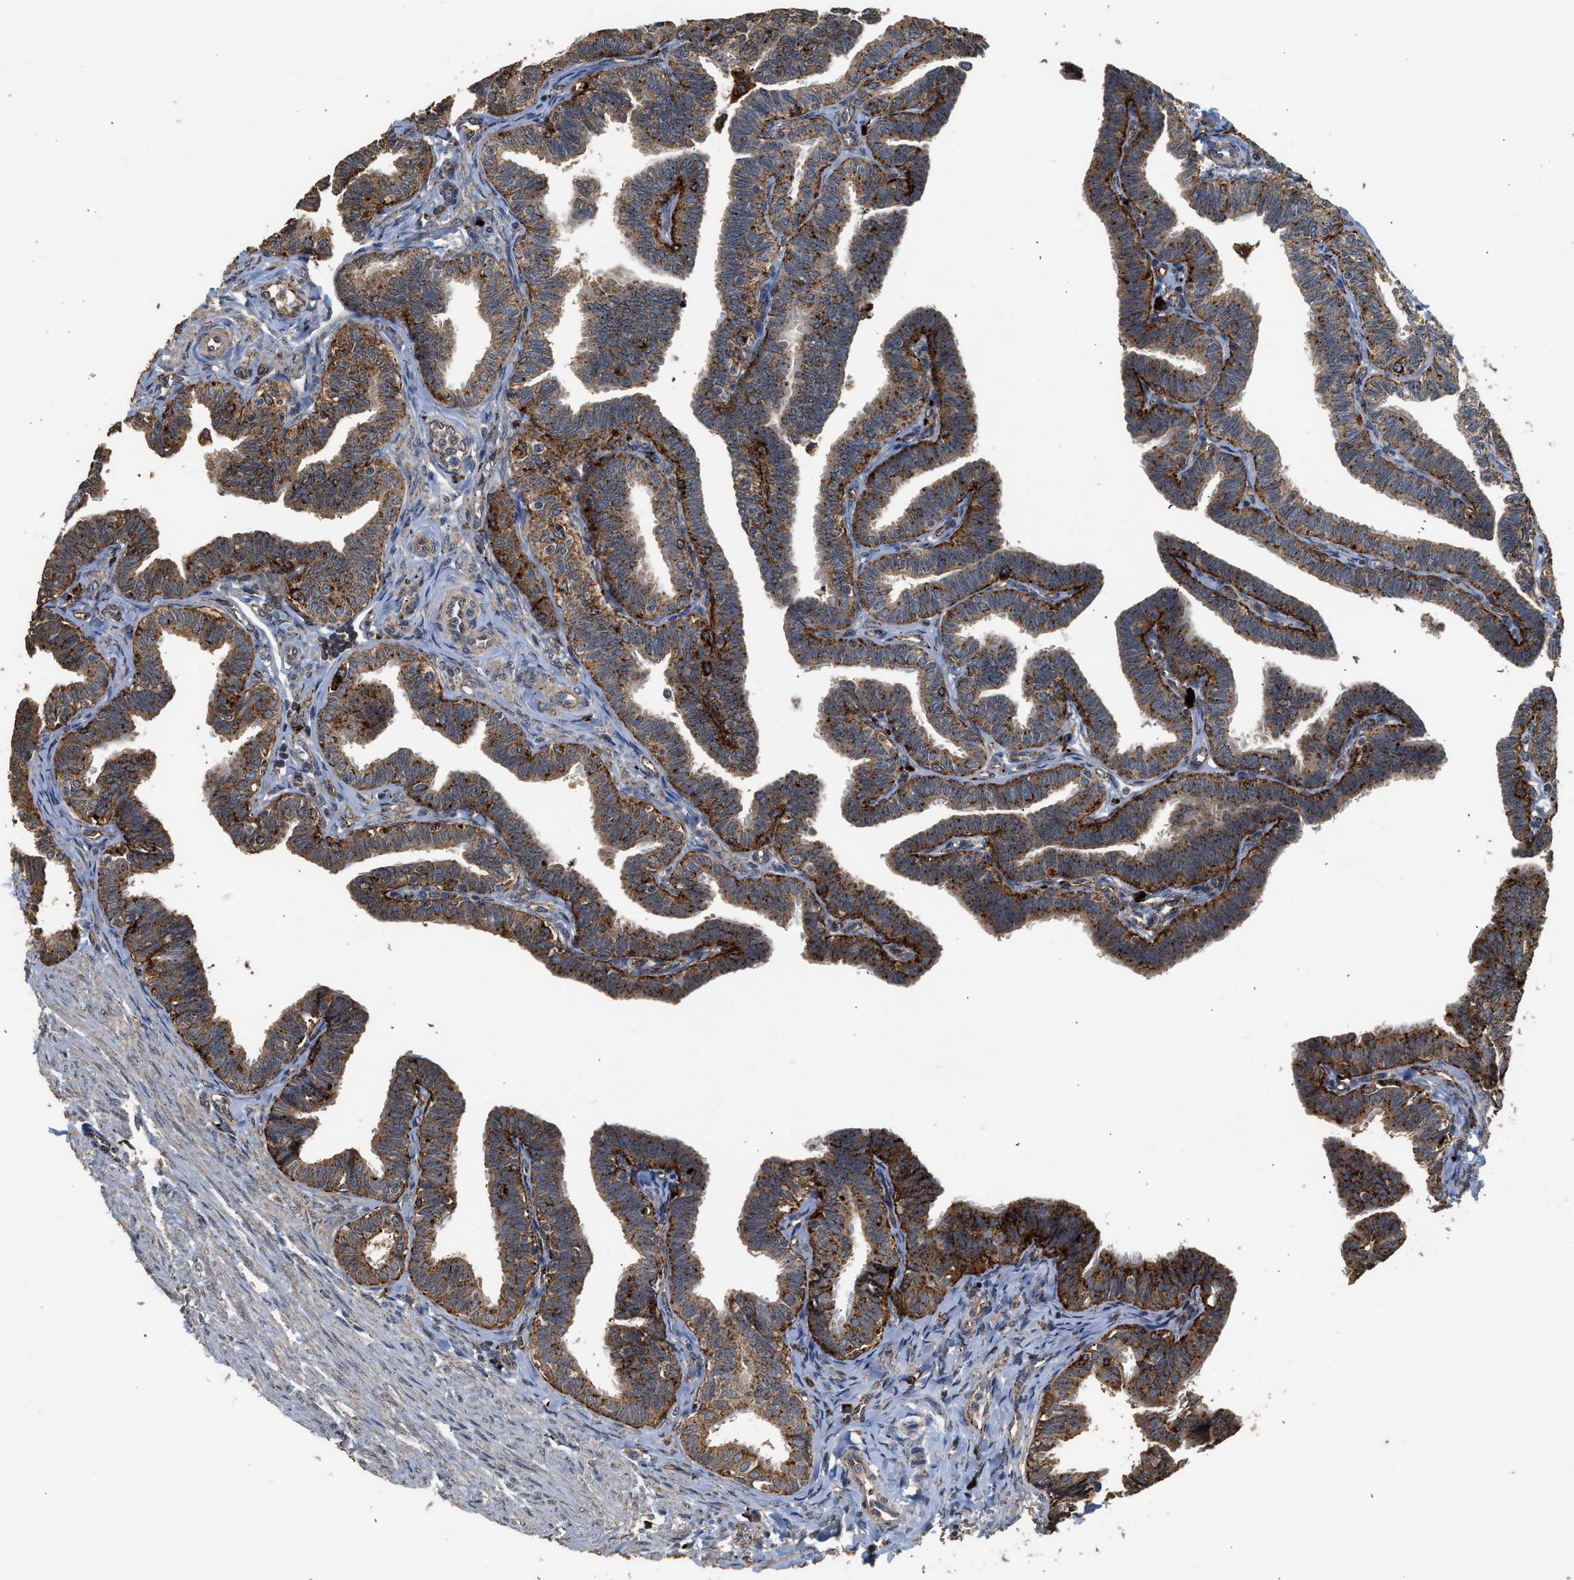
{"staining": {"intensity": "strong", "quantity": ">75%", "location": "cytoplasmic/membranous"}, "tissue": "fallopian tube", "cell_type": "Glandular cells", "image_type": "normal", "snomed": [{"axis": "morphology", "description": "Normal tissue, NOS"}, {"axis": "topography", "description": "Fallopian tube"}, {"axis": "topography", "description": "Ovary"}], "caption": "Immunohistochemical staining of normal fallopian tube reveals high levels of strong cytoplasmic/membranous staining in about >75% of glandular cells. The staining was performed using DAB, with brown indicating positive protein expression. Nuclei are stained blue with hematoxylin.", "gene": "CTSV", "patient": {"sex": "female", "age": 23}}